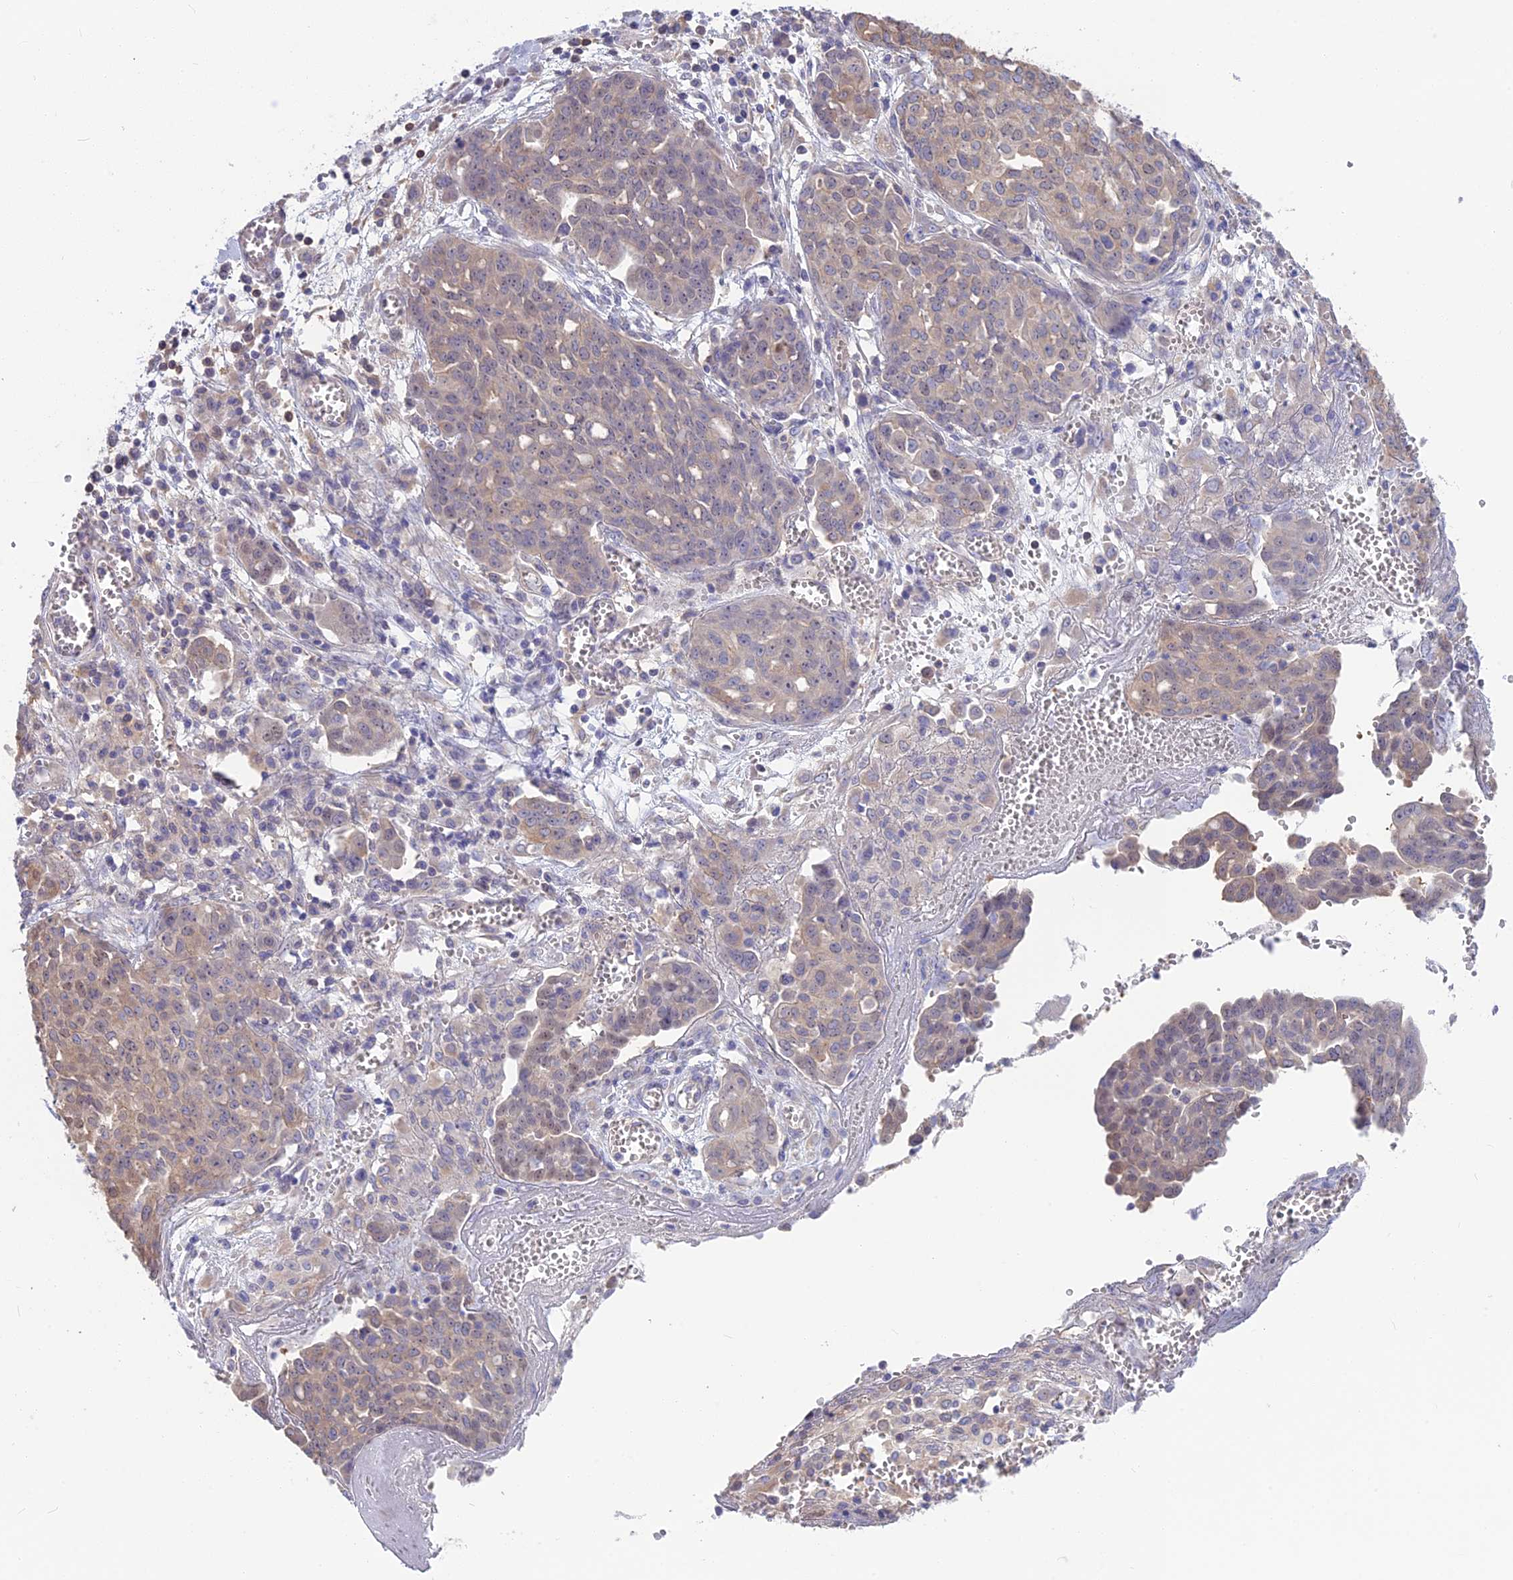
{"staining": {"intensity": "weak", "quantity": "25%-75%", "location": "cytoplasmic/membranous"}, "tissue": "ovarian cancer", "cell_type": "Tumor cells", "image_type": "cancer", "snomed": [{"axis": "morphology", "description": "Cystadenocarcinoma, serous, NOS"}, {"axis": "topography", "description": "Soft tissue"}, {"axis": "topography", "description": "Ovary"}], "caption": "Ovarian serous cystadenocarcinoma stained with a brown dye exhibits weak cytoplasmic/membranous positive expression in about 25%-75% of tumor cells.", "gene": "SNAP91", "patient": {"sex": "female", "age": 57}}